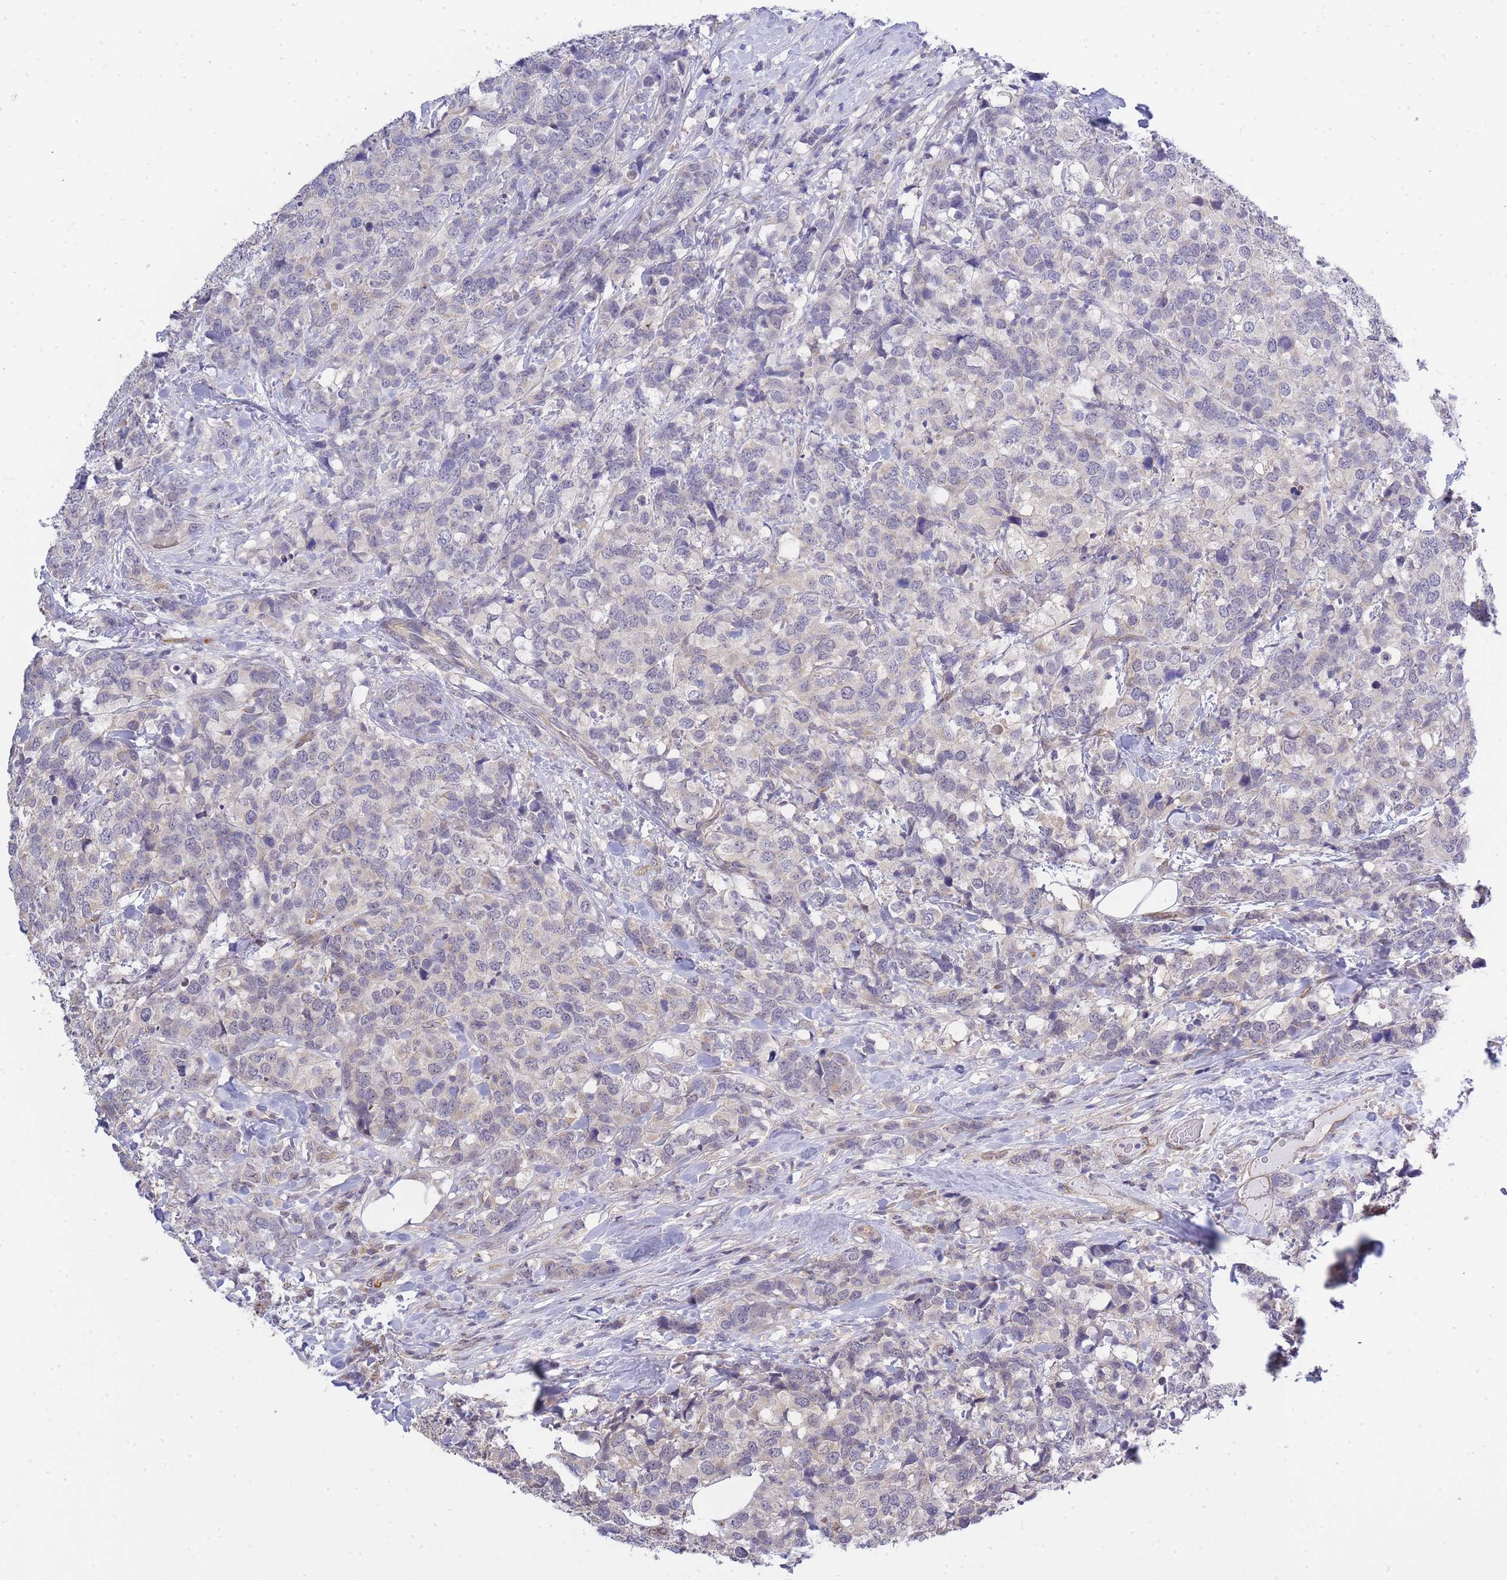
{"staining": {"intensity": "negative", "quantity": "none", "location": "none"}, "tissue": "breast cancer", "cell_type": "Tumor cells", "image_type": "cancer", "snomed": [{"axis": "morphology", "description": "Lobular carcinoma"}, {"axis": "topography", "description": "Breast"}], "caption": "An image of breast cancer (lobular carcinoma) stained for a protein shows no brown staining in tumor cells. Nuclei are stained in blue.", "gene": "C19orf25", "patient": {"sex": "female", "age": 59}}